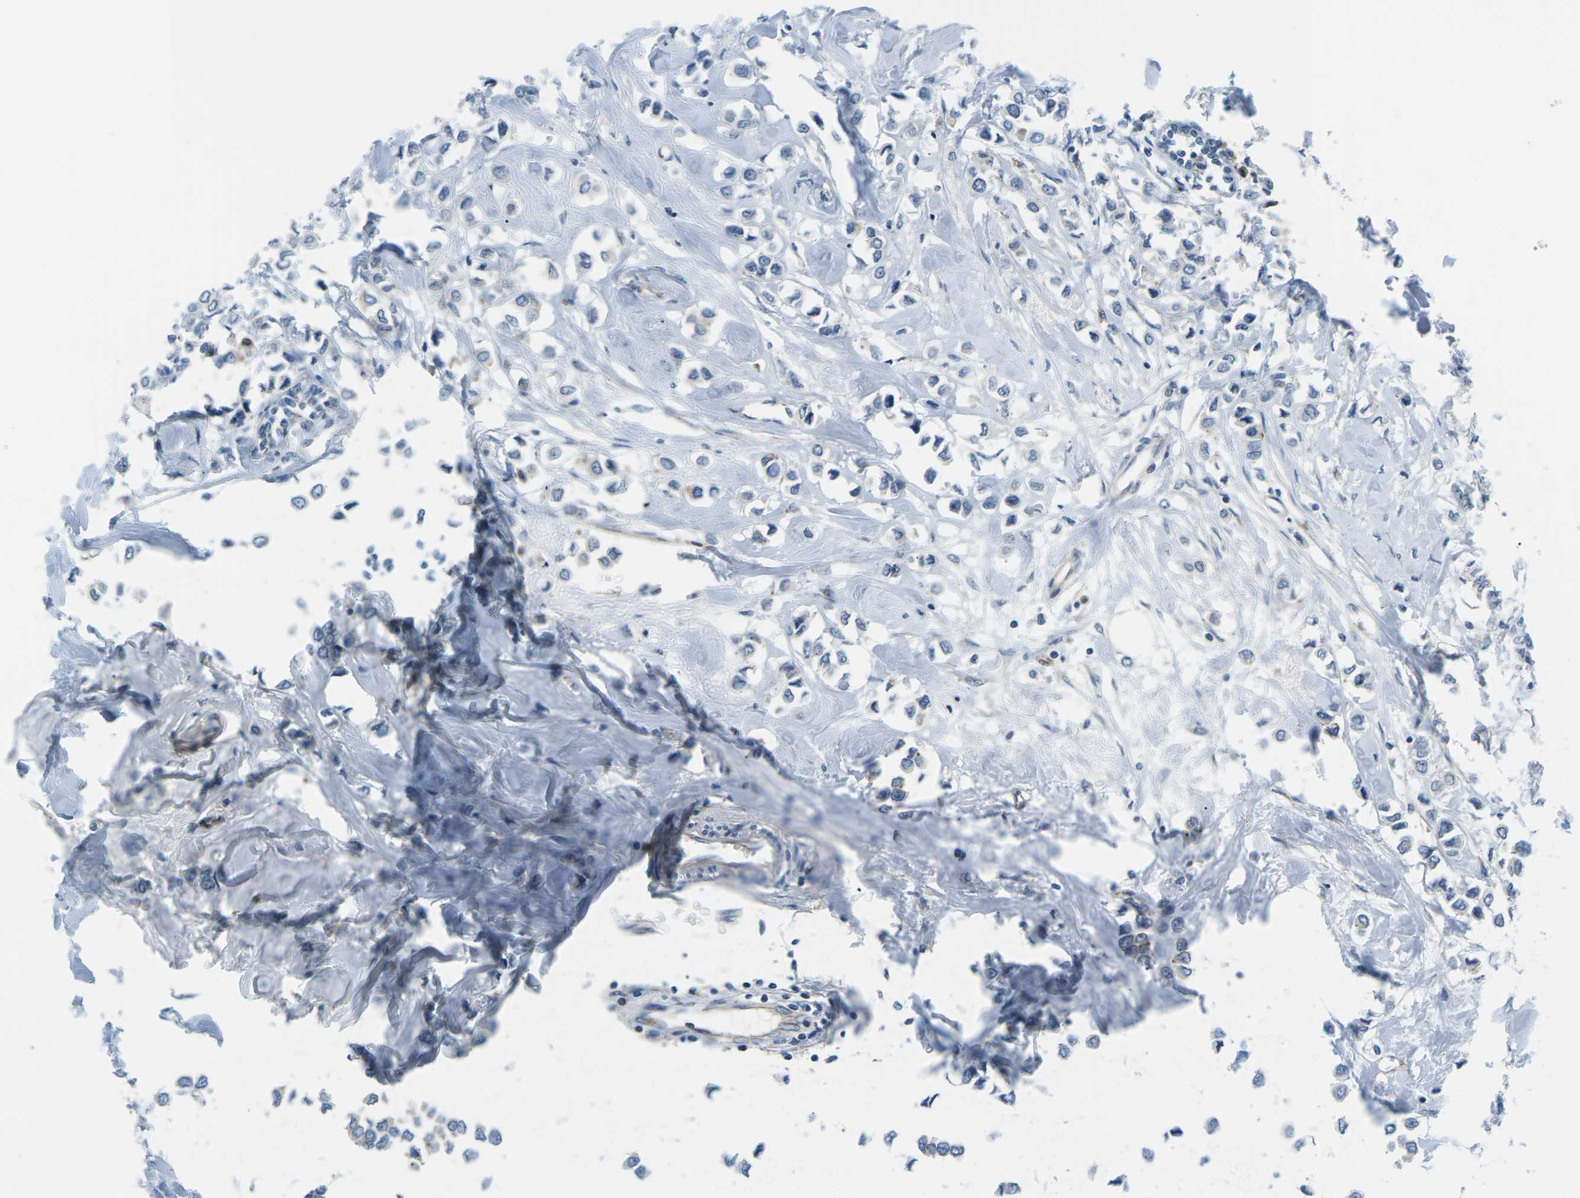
{"staining": {"intensity": "negative", "quantity": "none", "location": "none"}, "tissue": "breast cancer", "cell_type": "Tumor cells", "image_type": "cancer", "snomed": [{"axis": "morphology", "description": "Lobular carcinoma"}, {"axis": "topography", "description": "Breast"}], "caption": "High power microscopy histopathology image of an immunohistochemistry histopathology image of breast cancer (lobular carcinoma), revealing no significant staining in tumor cells.", "gene": "SLC13A3", "patient": {"sex": "female", "age": 51}}